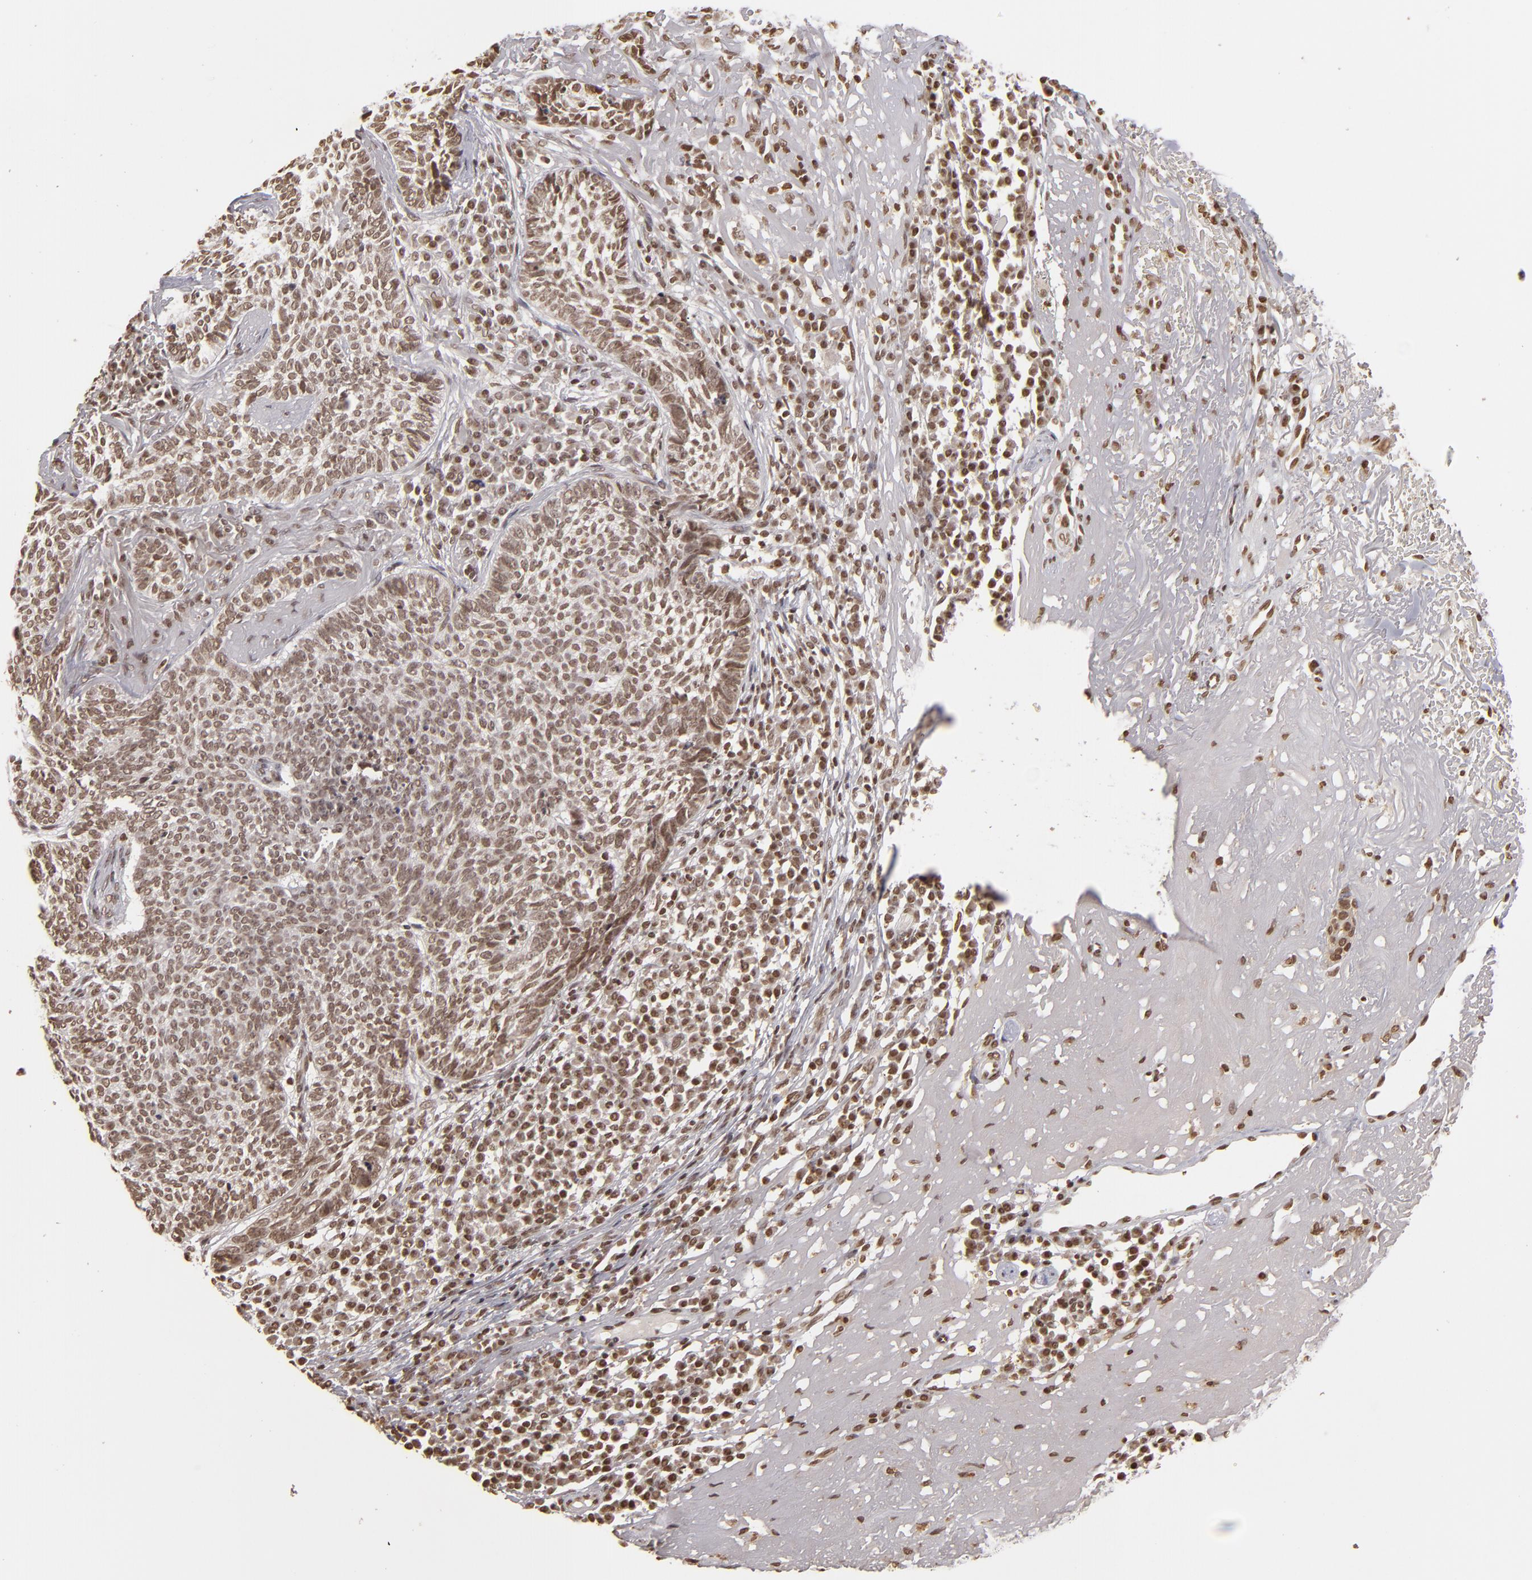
{"staining": {"intensity": "moderate", "quantity": ">75%", "location": "nuclear"}, "tissue": "skin cancer", "cell_type": "Tumor cells", "image_type": "cancer", "snomed": [{"axis": "morphology", "description": "Basal cell carcinoma"}, {"axis": "topography", "description": "Skin"}], "caption": "Tumor cells reveal medium levels of moderate nuclear positivity in approximately >75% of cells in human skin cancer.", "gene": "CUL3", "patient": {"sex": "female", "age": 89}}